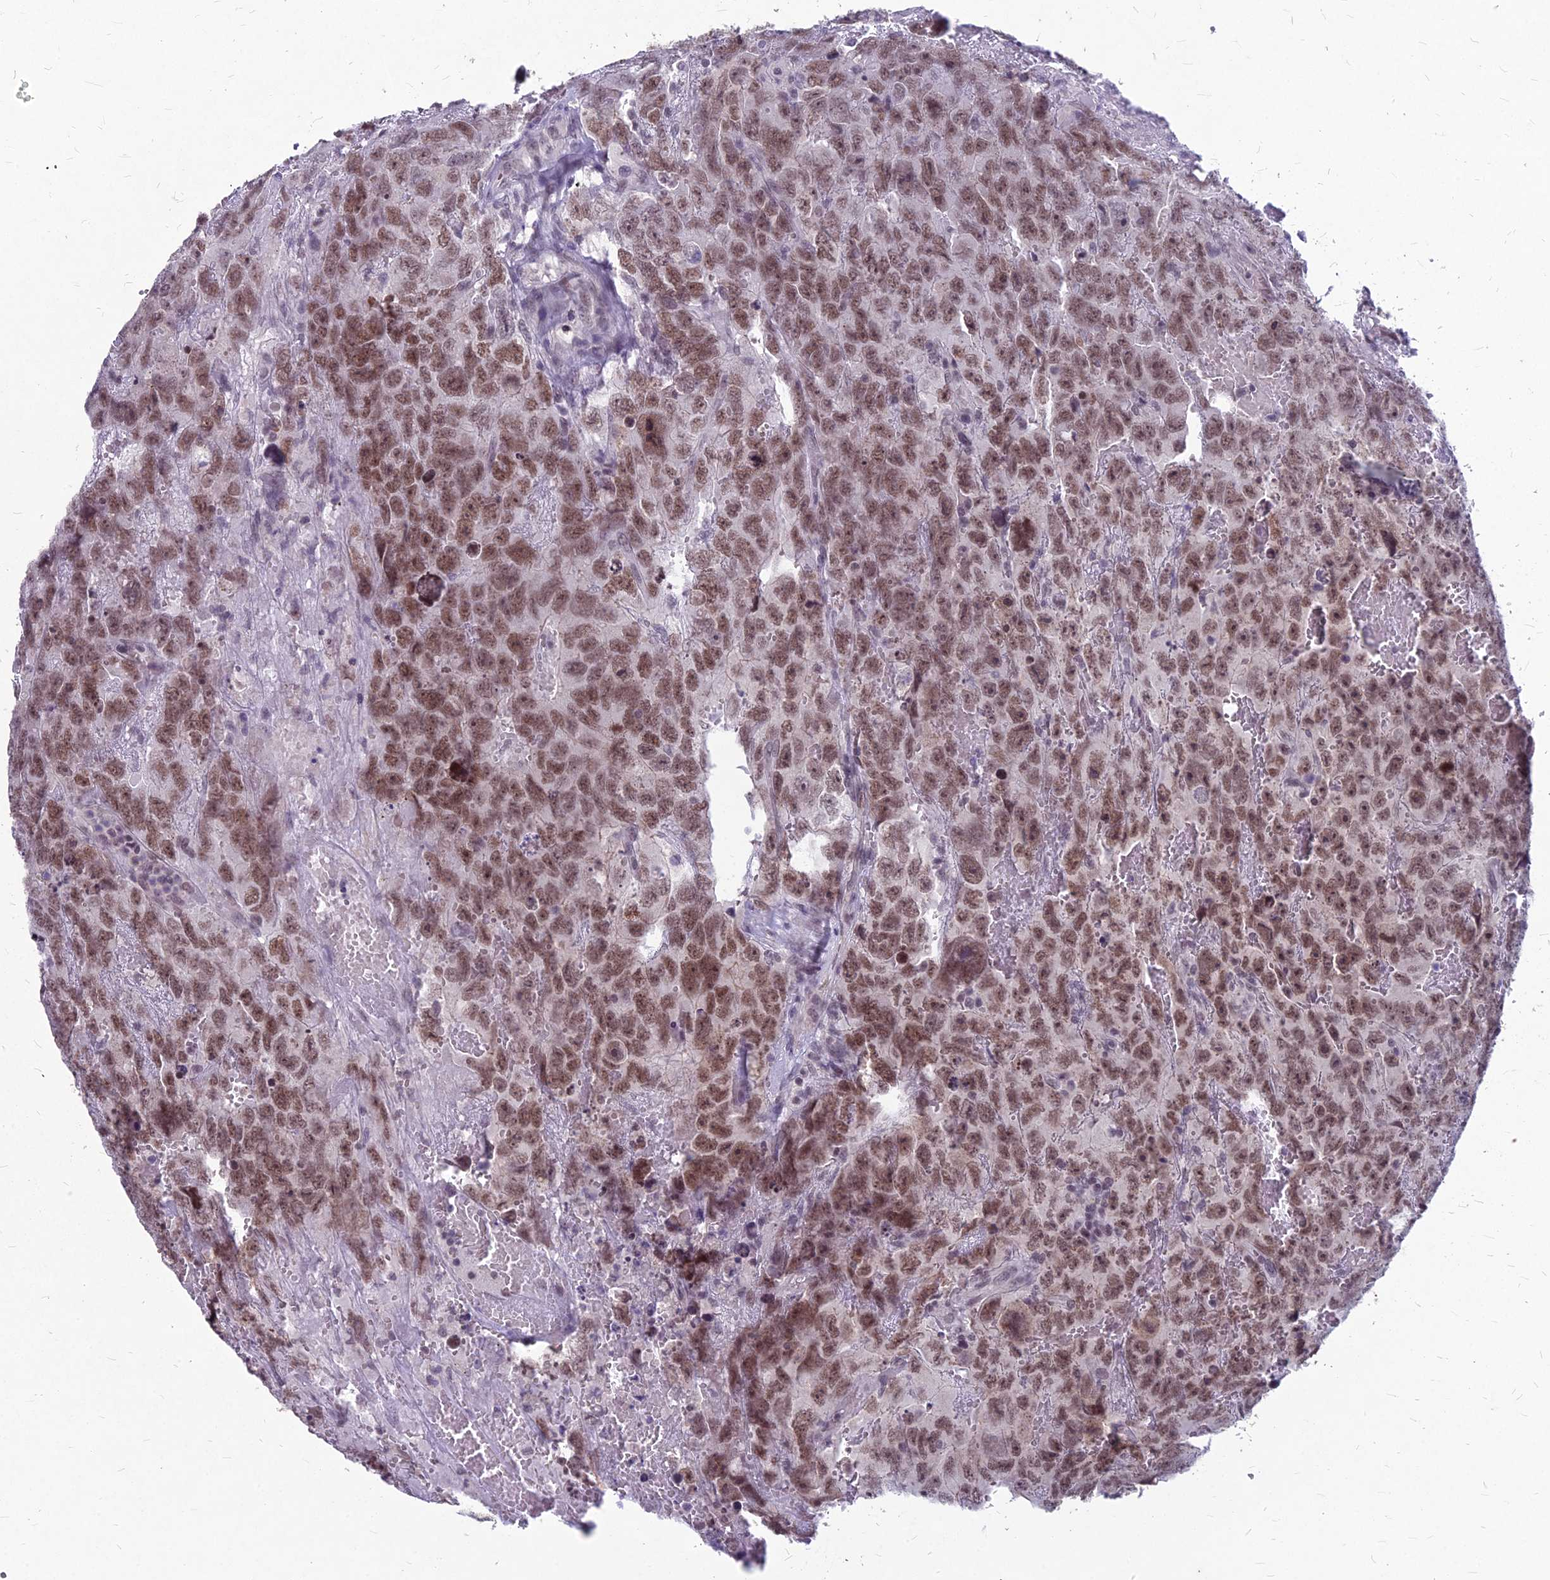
{"staining": {"intensity": "moderate", "quantity": ">75%", "location": "nuclear"}, "tissue": "testis cancer", "cell_type": "Tumor cells", "image_type": "cancer", "snomed": [{"axis": "morphology", "description": "Carcinoma, Embryonal, NOS"}, {"axis": "topography", "description": "Testis"}], "caption": "Immunohistochemical staining of embryonal carcinoma (testis) displays medium levels of moderate nuclear protein positivity in about >75% of tumor cells.", "gene": "KAT7", "patient": {"sex": "male", "age": 45}}